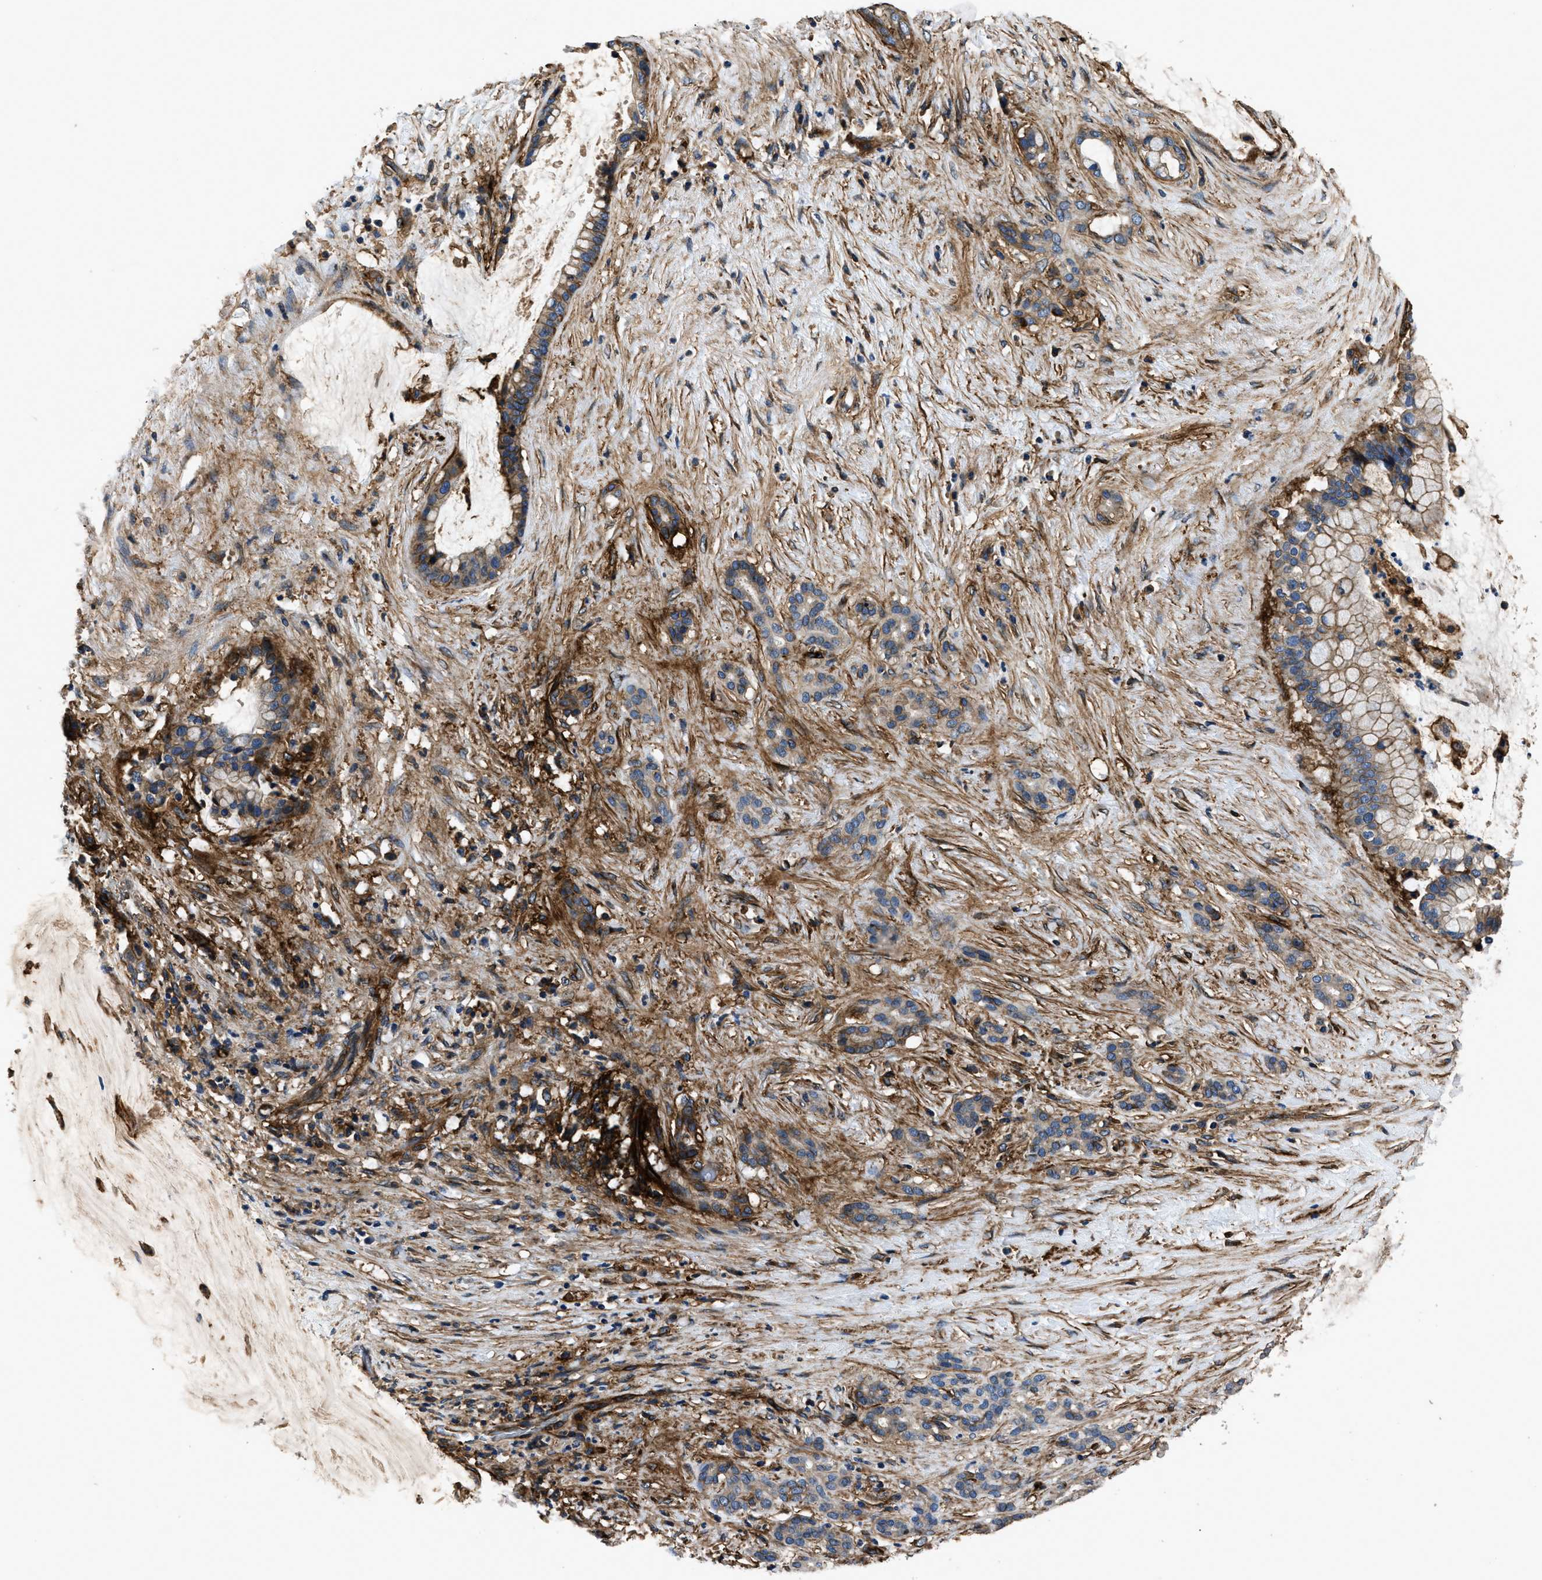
{"staining": {"intensity": "weak", "quantity": ">75%", "location": "cytoplasmic/membranous"}, "tissue": "pancreatic cancer", "cell_type": "Tumor cells", "image_type": "cancer", "snomed": [{"axis": "morphology", "description": "Adenocarcinoma, NOS"}, {"axis": "topography", "description": "Pancreas"}], "caption": "Immunohistochemistry of pancreatic adenocarcinoma reveals low levels of weak cytoplasmic/membranous staining in about >75% of tumor cells.", "gene": "CD276", "patient": {"sex": "male", "age": 41}}